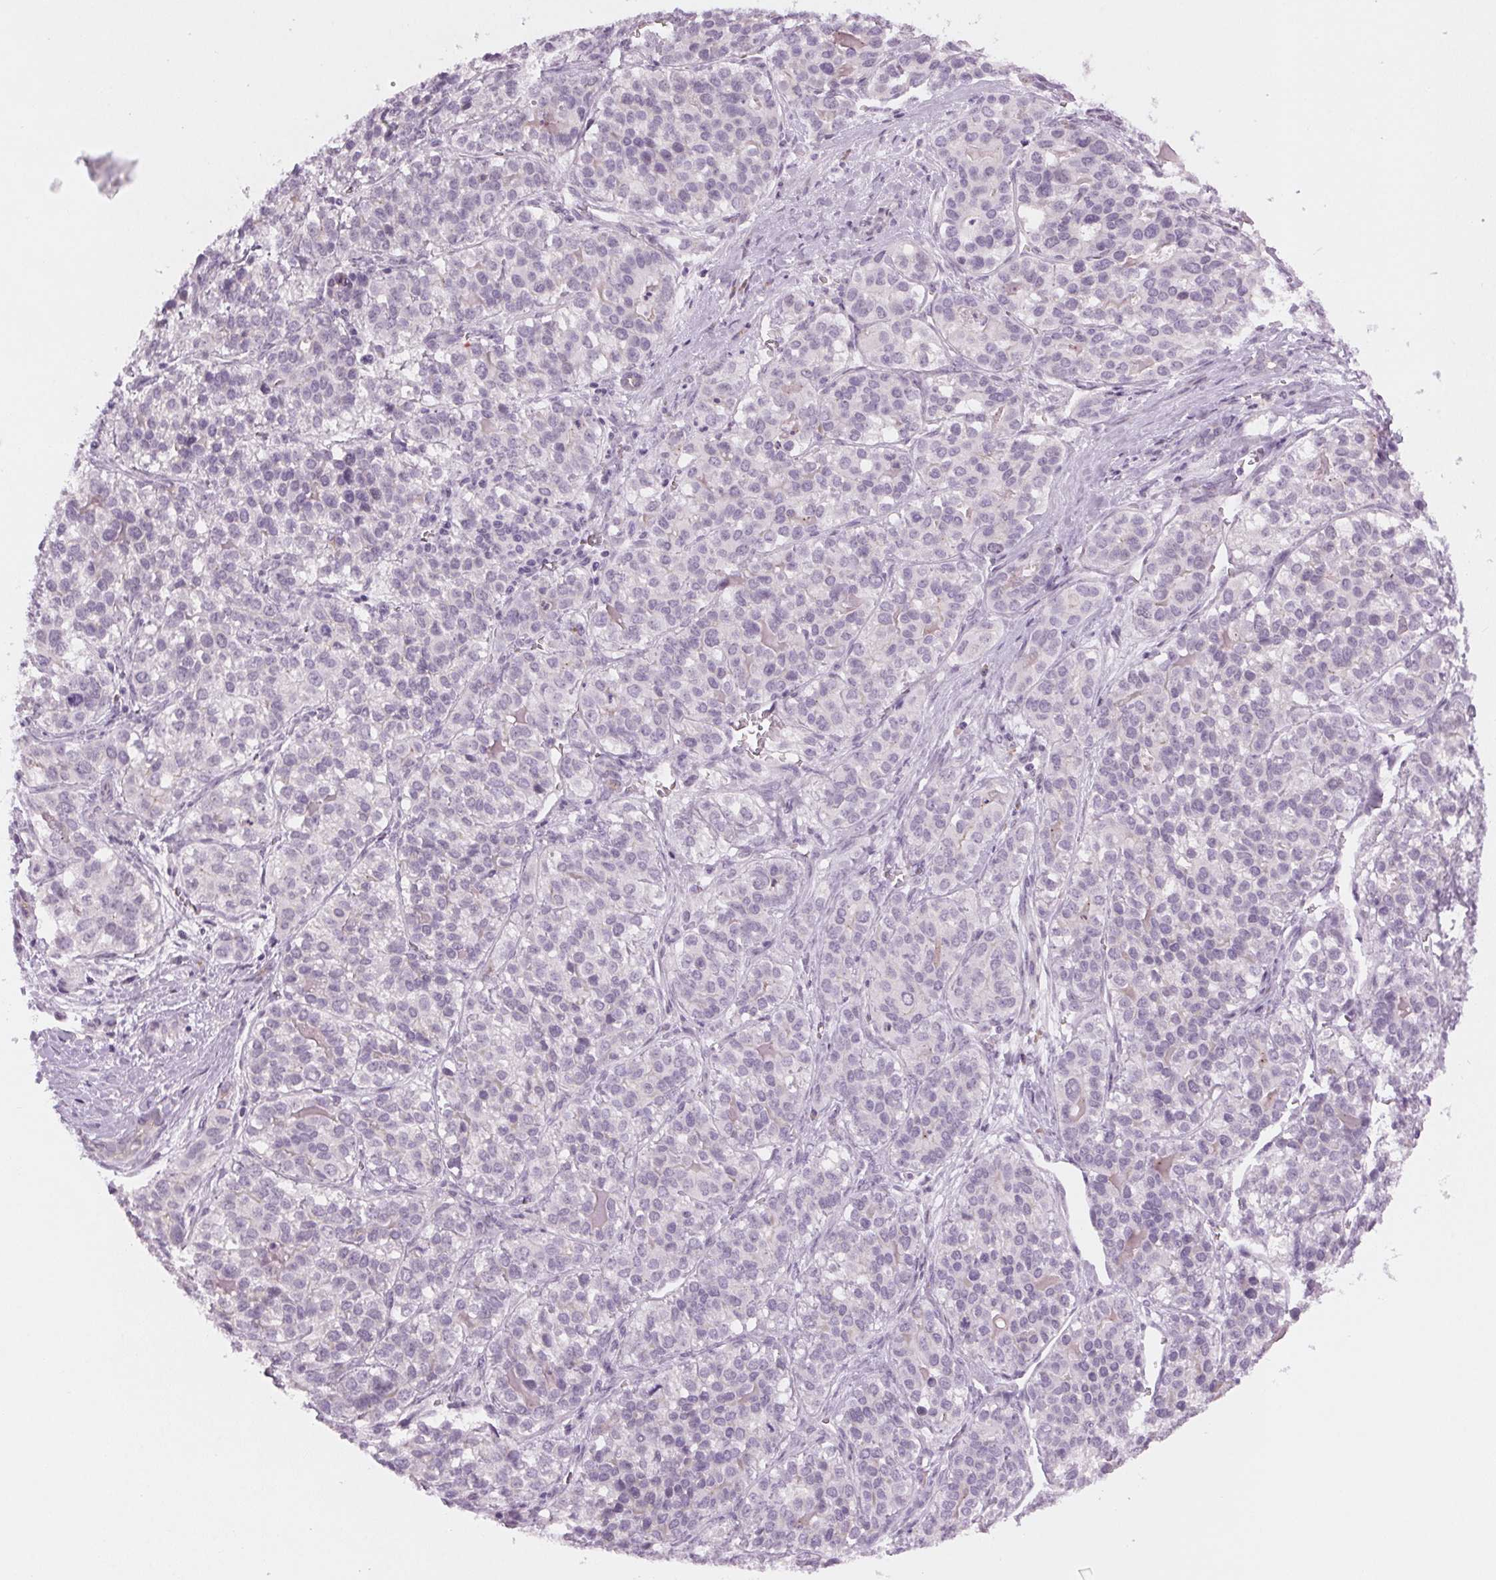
{"staining": {"intensity": "negative", "quantity": "none", "location": "none"}, "tissue": "liver cancer", "cell_type": "Tumor cells", "image_type": "cancer", "snomed": [{"axis": "morphology", "description": "Cholangiocarcinoma"}, {"axis": "topography", "description": "Liver"}], "caption": "Human liver cancer stained for a protein using immunohistochemistry (IHC) exhibits no positivity in tumor cells.", "gene": "HSF5", "patient": {"sex": "male", "age": 56}}